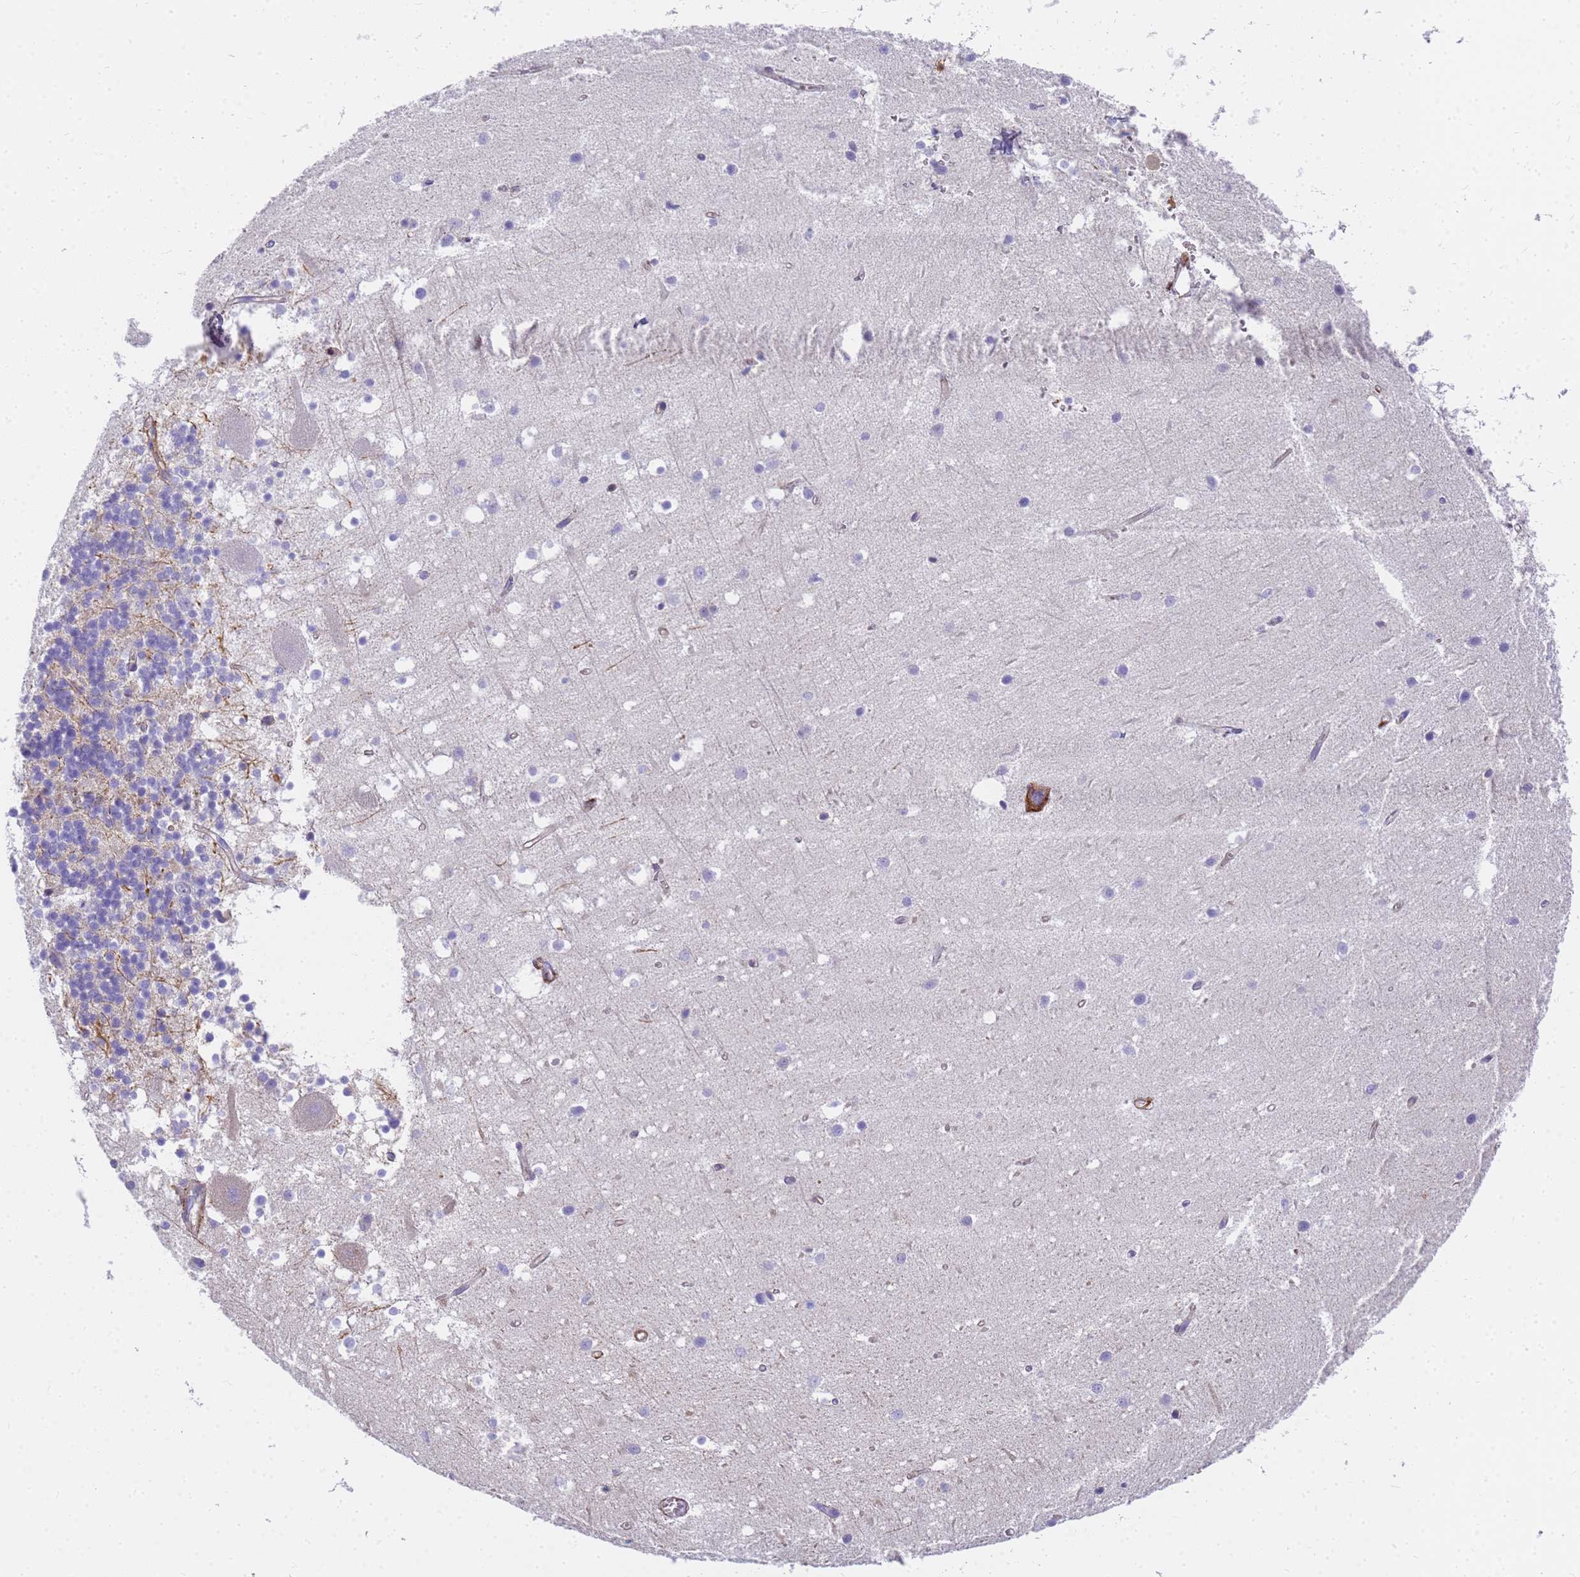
{"staining": {"intensity": "negative", "quantity": "none", "location": "none"}, "tissue": "cerebellum", "cell_type": "Cells in granular layer", "image_type": "normal", "snomed": [{"axis": "morphology", "description": "Normal tissue, NOS"}, {"axis": "topography", "description": "Cerebellum"}], "caption": "This is an immunohistochemistry (IHC) histopathology image of unremarkable cerebellum. There is no expression in cells in granular layer.", "gene": "MVB12A", "patient": {"sex": "male", "age": 54}}